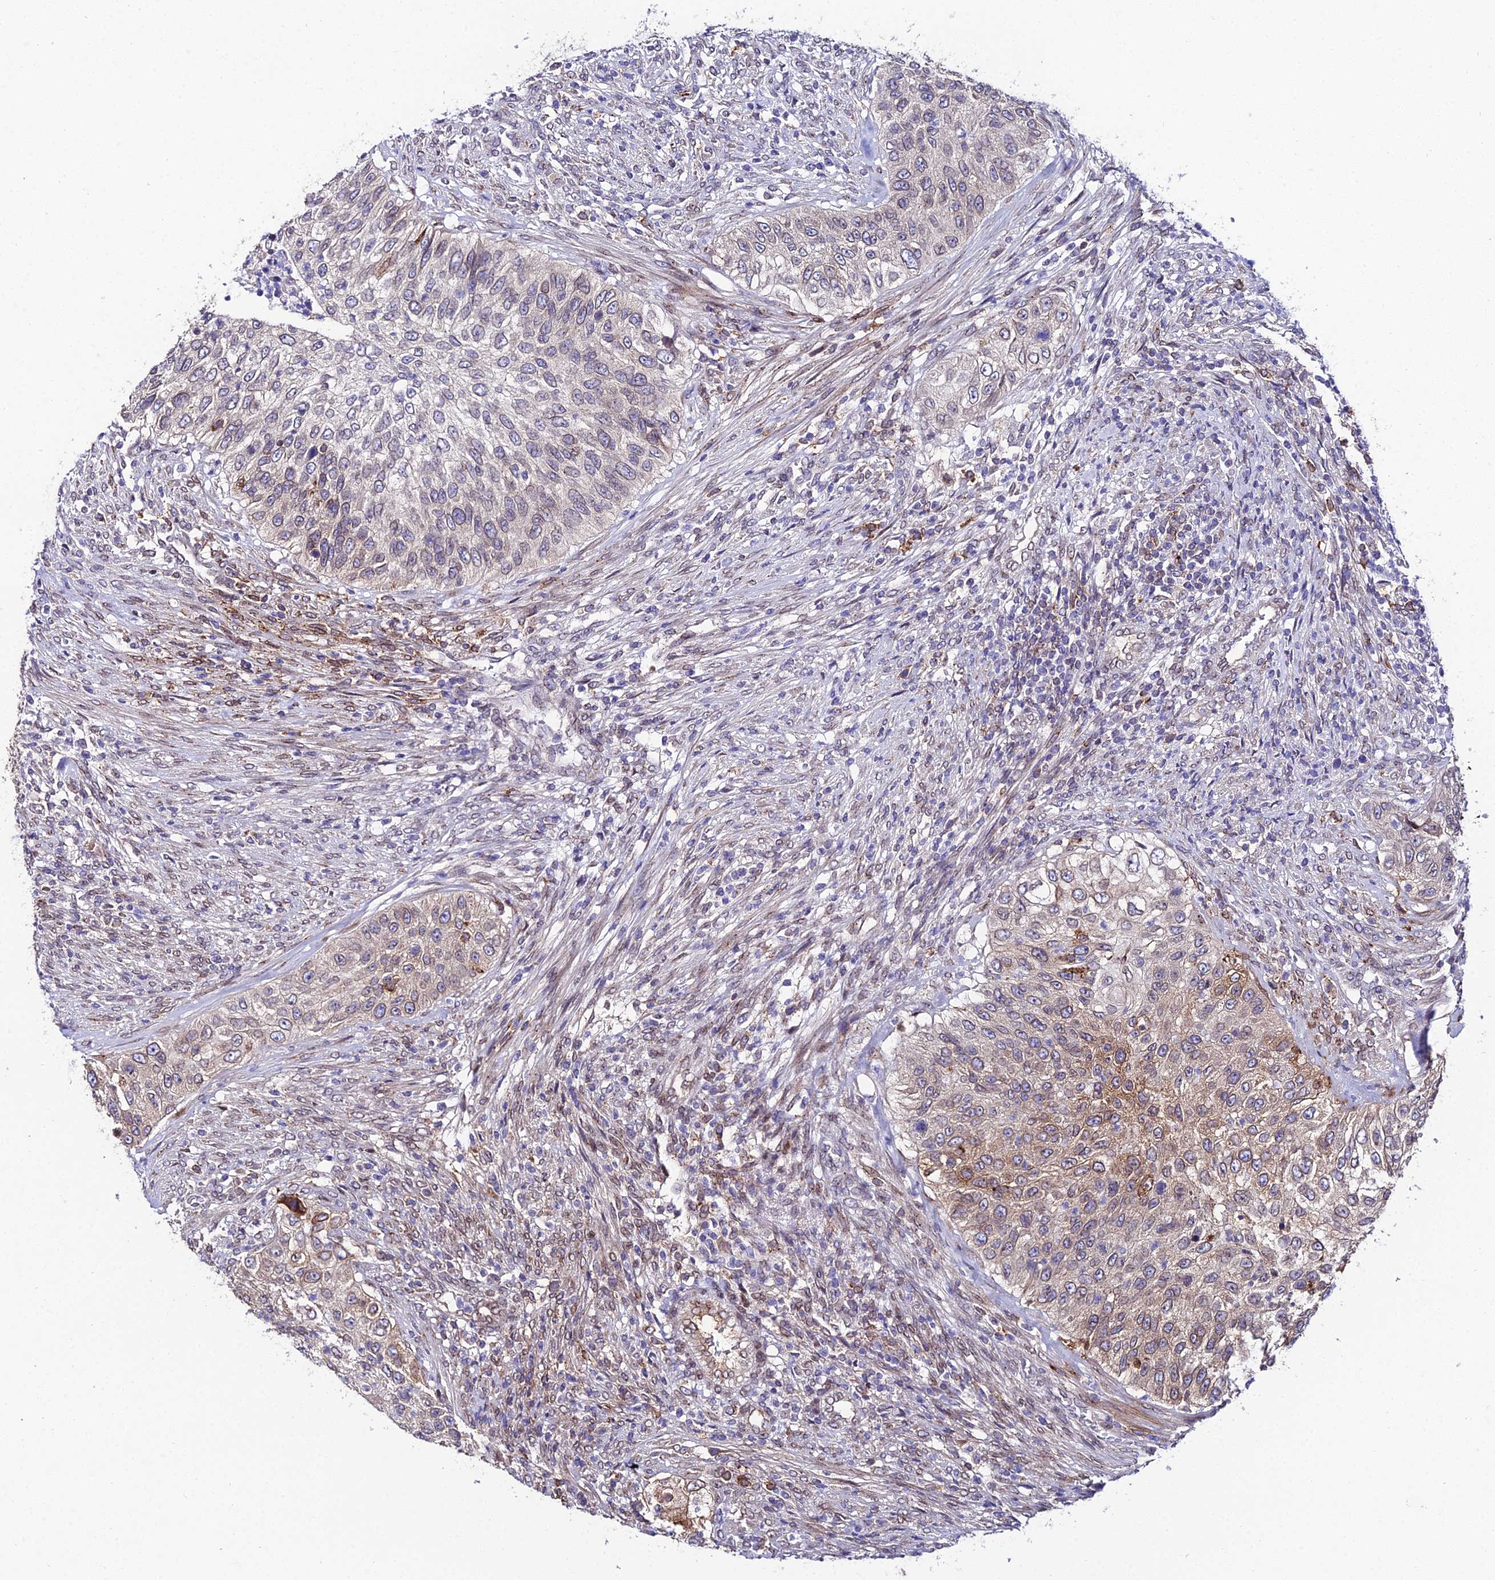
{"staining": {"intensity": "moderate", "quantity": "25%-75%", "location": "cytoplasmic/membranous"}, "tissue": "urothelial cancer", "cell_type": "Tumor cells", "image_type": "cancer", "snomed": [{"axis": "morphology", "description": "Urothelial carcinoma, High grade"}, {"axis": "topography", "description": "Urinary bladder"}], "caption": "This is an image of IHC staining of urothelial carcinoma (high-grade), which shows moderate expression in the cytoplasmic/membranous of tumor cells.", "gene": "DDX19A", "patient": {"sex": "female", "age": 60}}